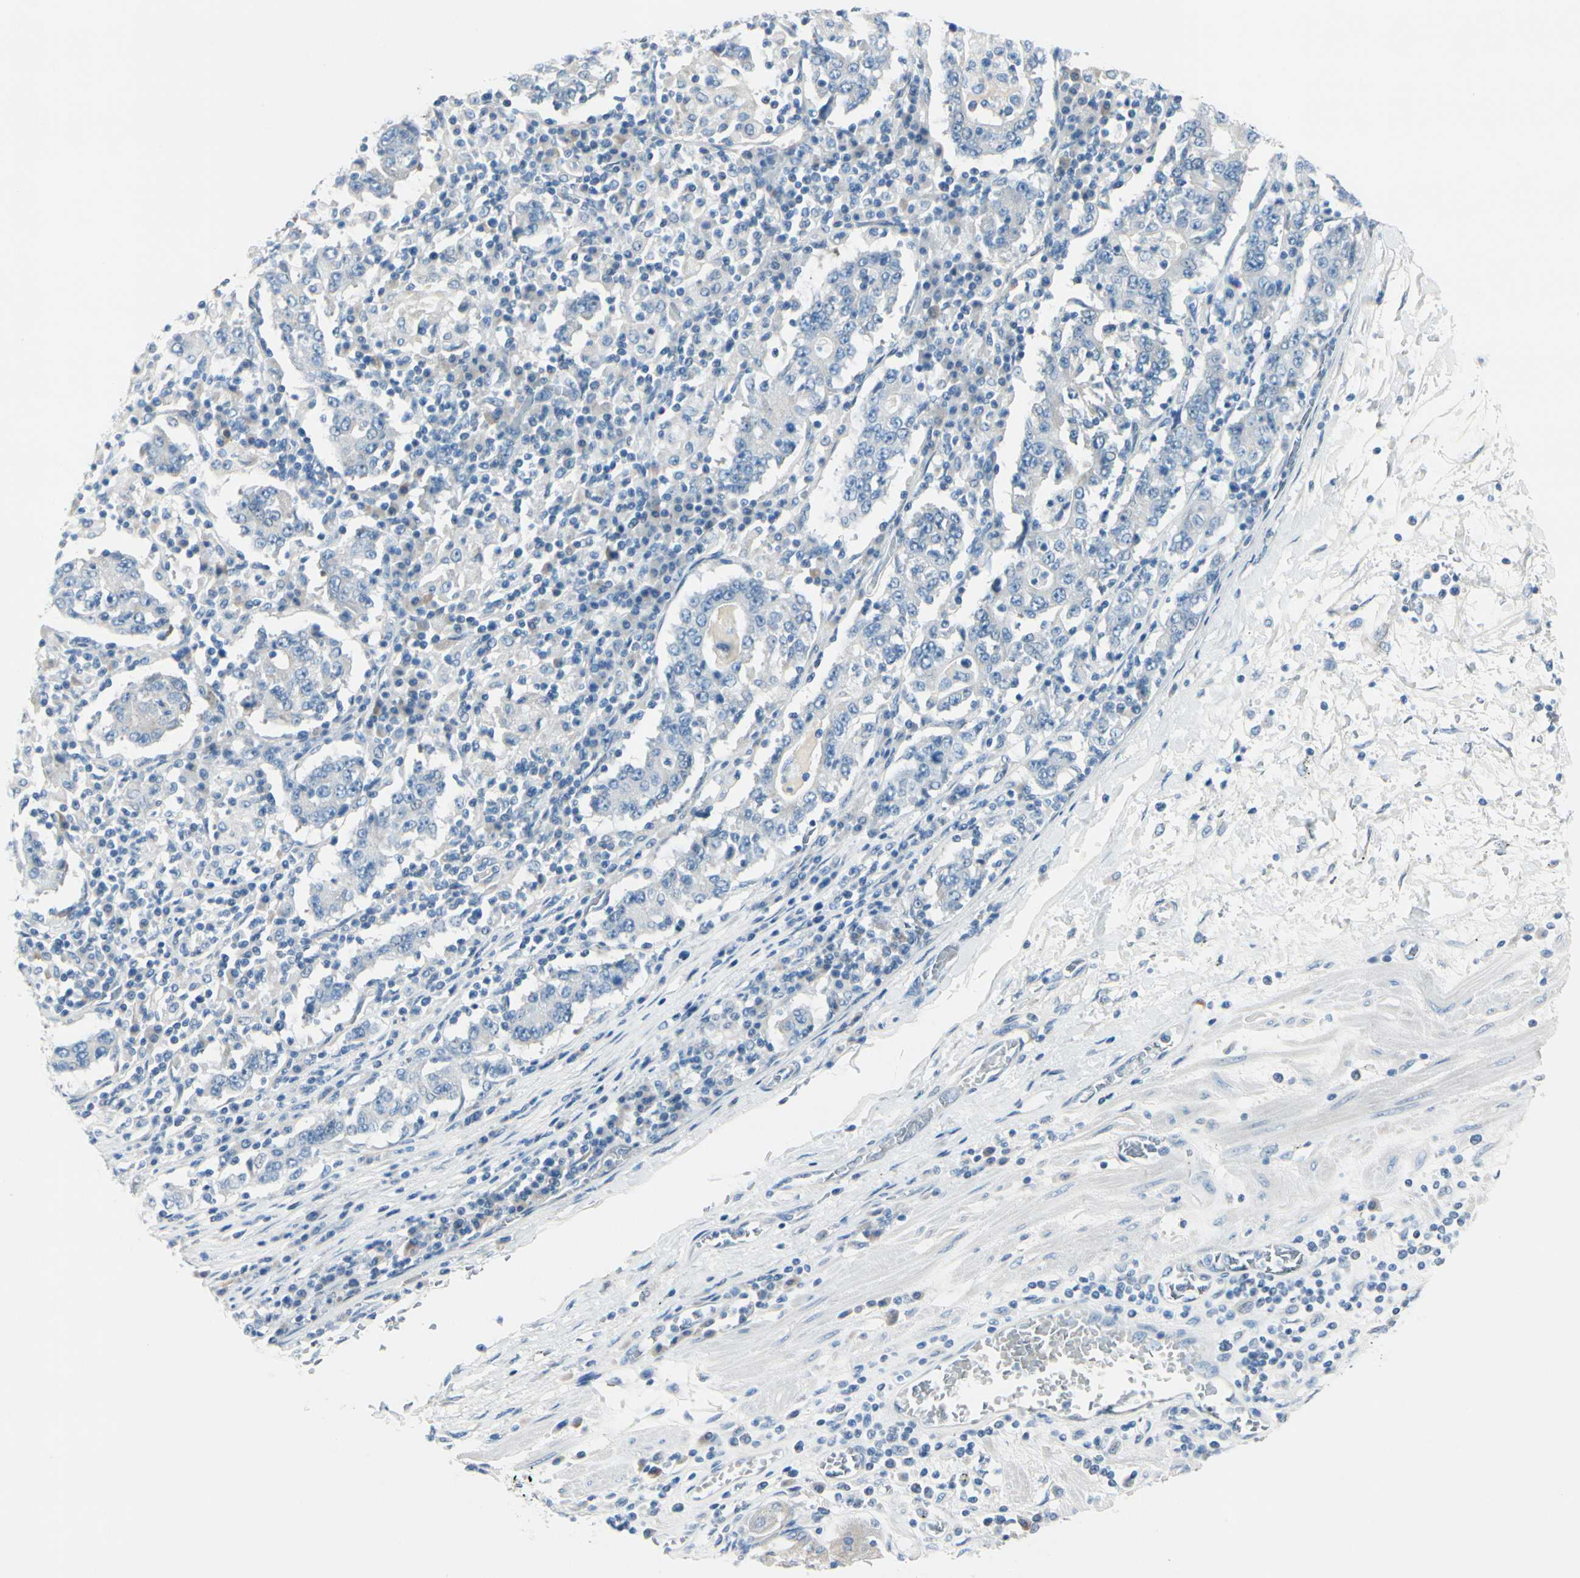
{"staining": {"intensity": "negative", "quantity": "none", "location": "none"}, "tissue": "stomach cancer", "cell_type": "Tumor cells", "image_type": "cancer", "snomed": [{"axis": "morphology", "description": "Normal tissue, NOS"}, {"axis": "morphology", "description": "Adenocarcinoma, NOS"}, {"axis": "topography", "description": "Stomach, upper"}, {"axis": "topography", "description": "Stomach"}], "caption": "IHC histopathology image of neoplastic tissue: human stomach cancer (adenocarcinoma) stained with DAB (3,3'-diaminobenzidine) demonstrates no significant protein positivity in tumor cells.", "gene": "PEBP1", "patient": {"sex": "male", "age": 59}}